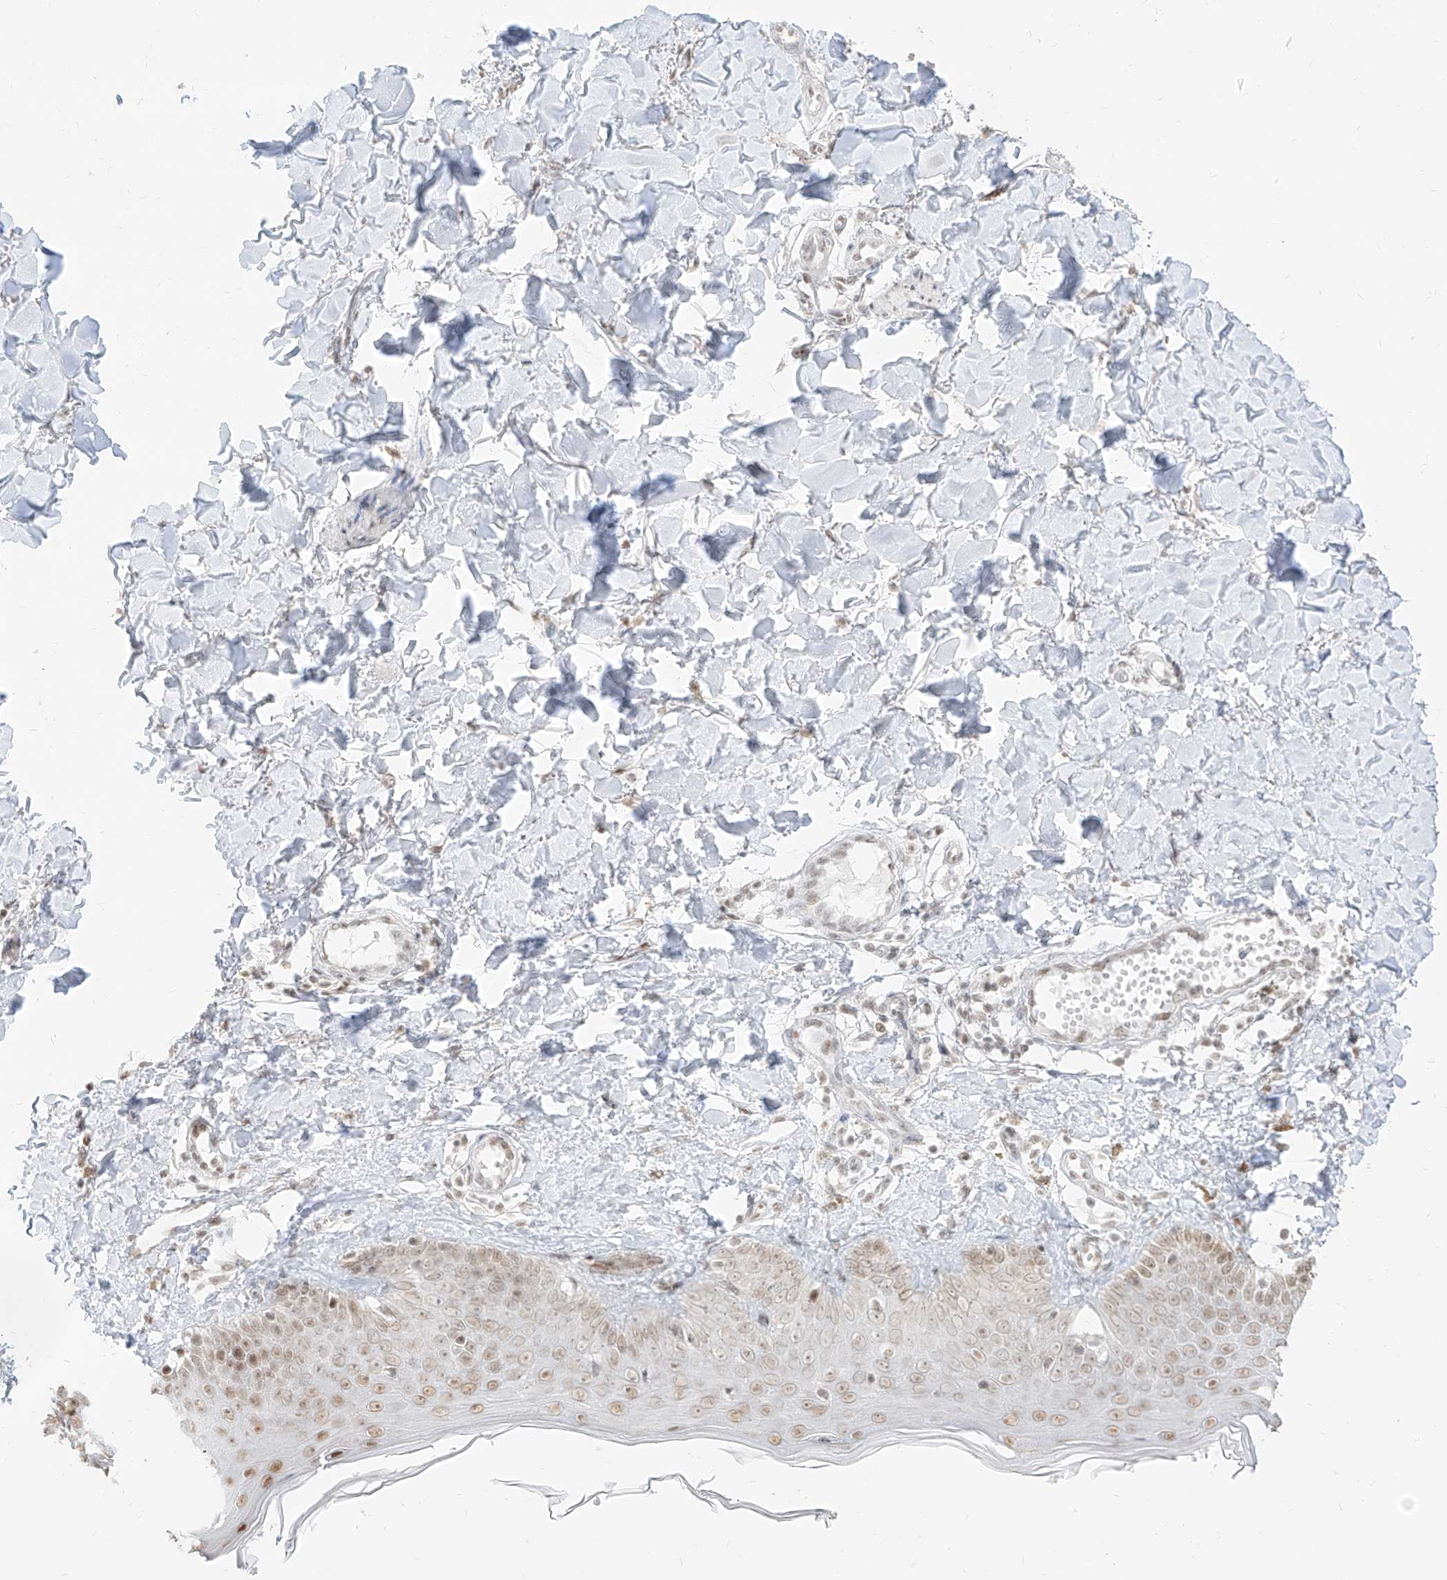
{"staining": {"intensity": "weak", "quantity": "<25%", "location": "nuclear"}, "tissue": "skin", "cell_type": "Fibroblasts", "image_type": "normal", "snomed": [{"axis": "morphology", "description": "Normal tissue, NOS"}, {"axis": "topography", "description": "Skin"}], "caption": "High power microscopy histopathology image of an IHC photomicrograph of unremarkable skin, revealing no significant staining in fibroblasts.", "gene": "SUPT5H", "patient": {"sex": "male", "age": 52}}